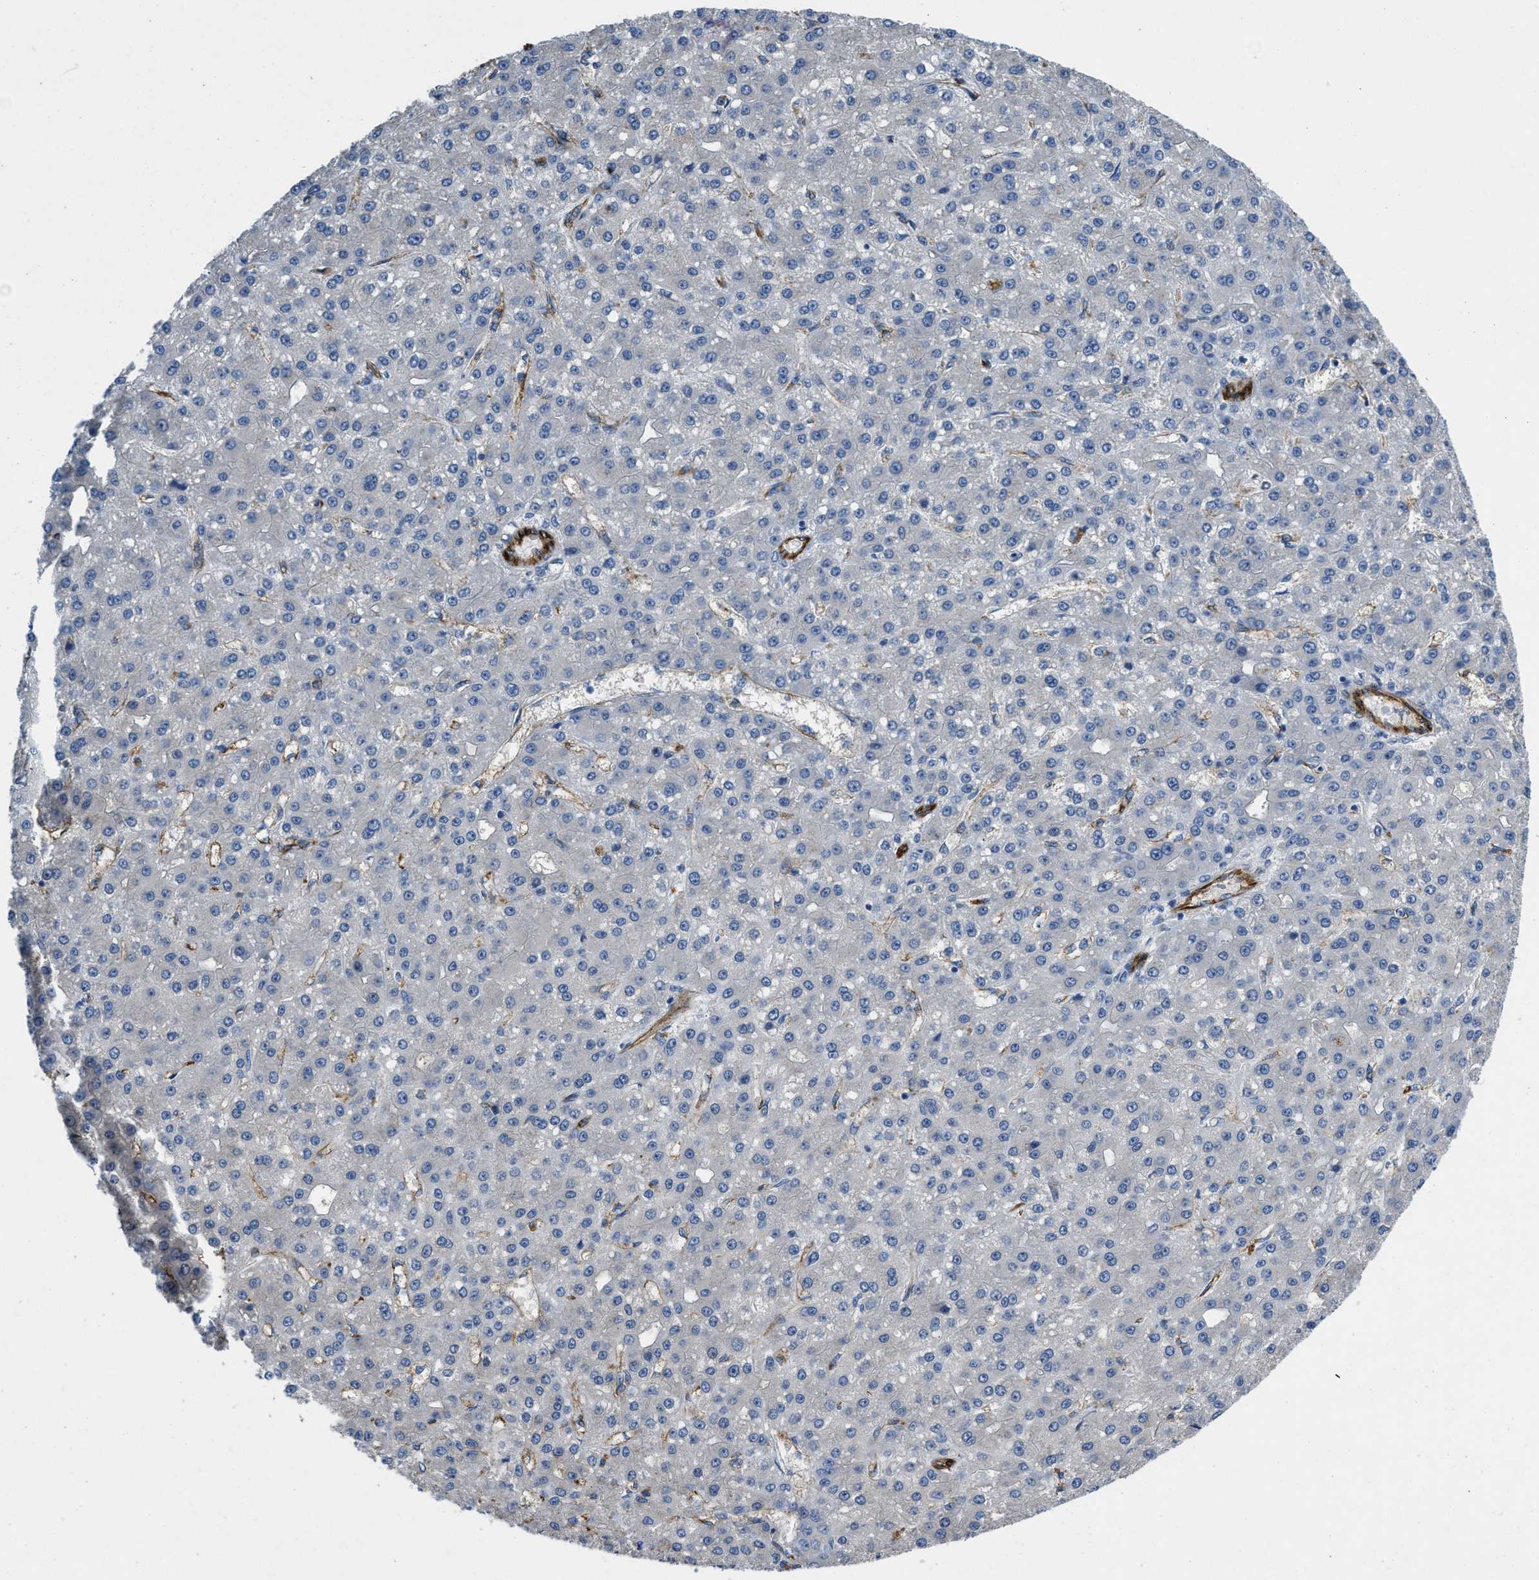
{"staining": {"intensity": "negative", "quantity": "none", "location": "none"}, "tissue": "liver cancer", "cell_type": "Tumor cells", "image_type": "cancer", "snomed": [{"axis": "morphology", "description": "Carcinoma, Hepatocellular, NOS"}, {"axis": "topography", "description": "Liver"}], "caption": "Immunohistochemical staining of liver hepatocellular carcinoma shows no significant staining in tumor cells.", "gene": "SPEG", "patient": {"sex": "male", "age": 67}}